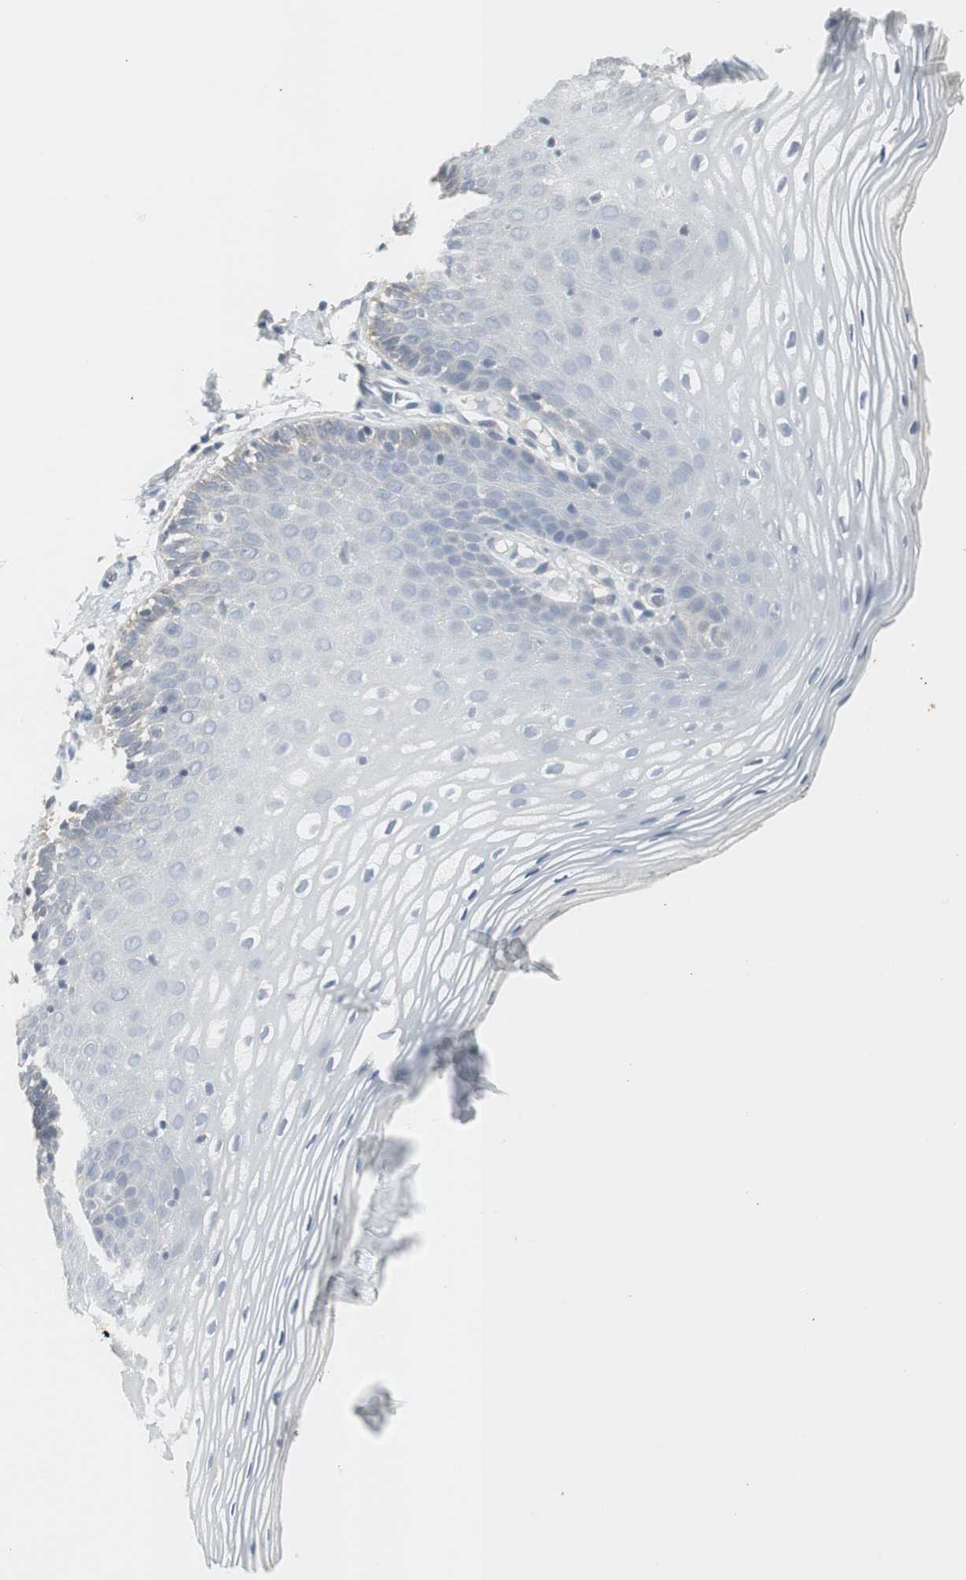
{"staining": {"intensity": "negative", "quantity": "none", "location": "none"}, "tissue": "vagina", "cell_type": "Squamous epithelial cells", "image_type": "normal", "snomed": [{"axis": "morphology", "description": "Normal tissue, NOS"}, {"axis": "topography", "description": "Vagina"}], "caption": "DAB (3,3'-diaminobenzidine) immunohistochemical staining of benign human vagina exhibits no significant expression in squamous epithelial cells. Nuclei are stained in blue.", "gene": "PI15", "patient": {"sex": "female", "age": 55}}